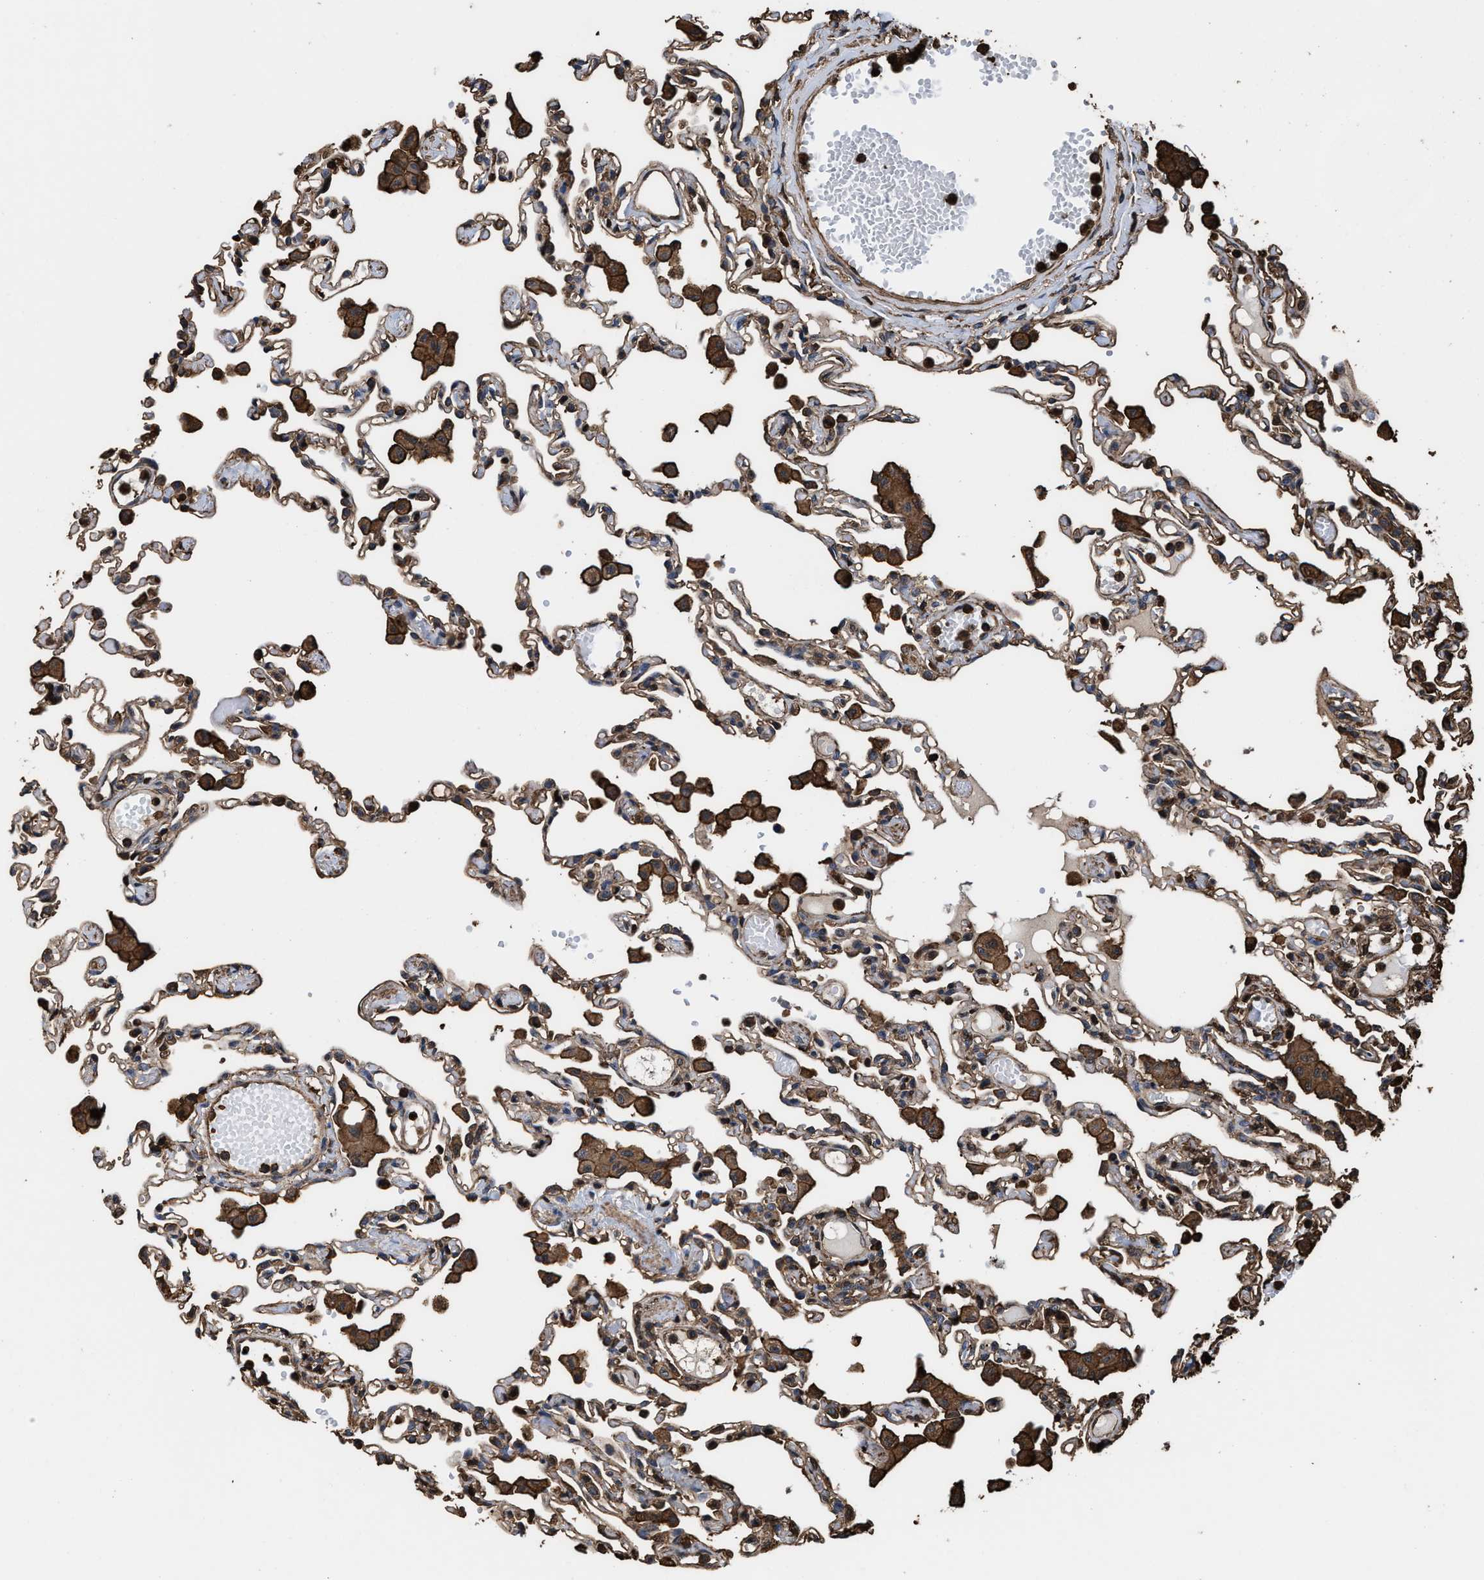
{"staining": {"intensity": "weak", "quantity": "25%-75%", "location": "cytoplasmic/membranous"}, "tissue": "lung", "cell_type": "Alveolar cells", "image_type": "normal", "snomed": [{"axis": "morphology", "description": "Normal tissue, NOS"}, {"axis": "topography", "description": "Bronchus"}, {"axis": "topography", "description": "Lung"}], "caption": "Brown immunohistochemical staining in normal lung exhibits weak cytoplasmic/membranous staining in about 25%-75% of alveolar cells. The protein is shown in brown color, while the nuclei are stained blue.", "gene": "KBTBD2", "patient": {"sex": "female", "age": 49}}